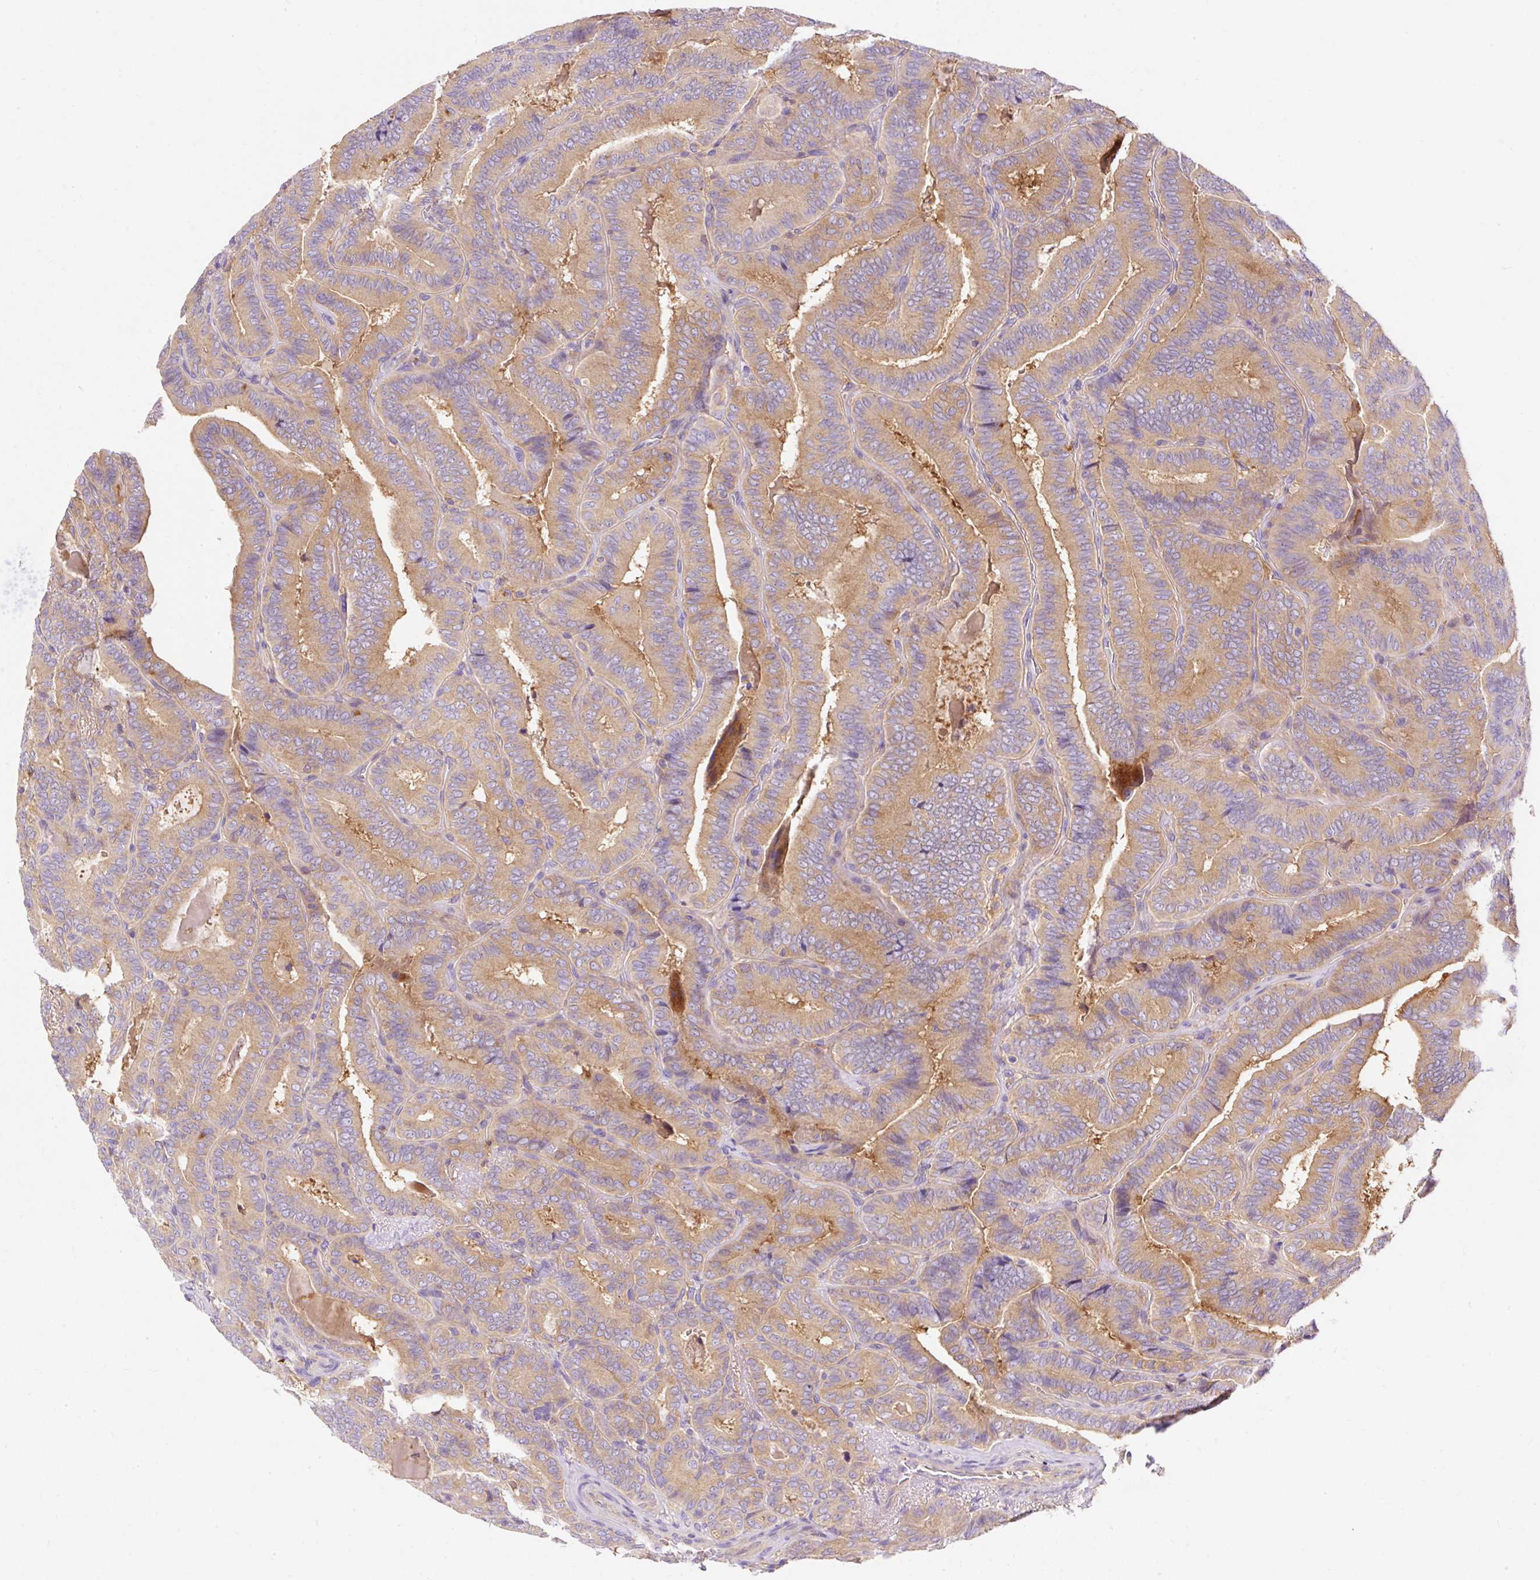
{"staining": {"intensity": "moderate", "quantity": ">75%", "location": "cytoplasmic/membranous"}, "tissue": "thyroid cancer", "cell_type": "Tumor cells", "image_type": "cancer", "snomed": [{"axis": "morphology", "description": "Papillary adenocarcinoma, NOS"}, {"axis": "topography", "description": "Thyroid gland"}], "caption": "Immunohistochemistry (IHC) of human thyroid papillary adenocarcinoma exhibits medium levels of moderate cytoplasmic/membranous expression in approximately >75% of tumor cells. The staining was performed using DAB (3,3'-diaminobenzidine), with brown indicating positive protein expression. Nuclei are stained blue with hematoxylin.", "gene": "OR4K15", "patient": {"sex": "male", "age": 61}}